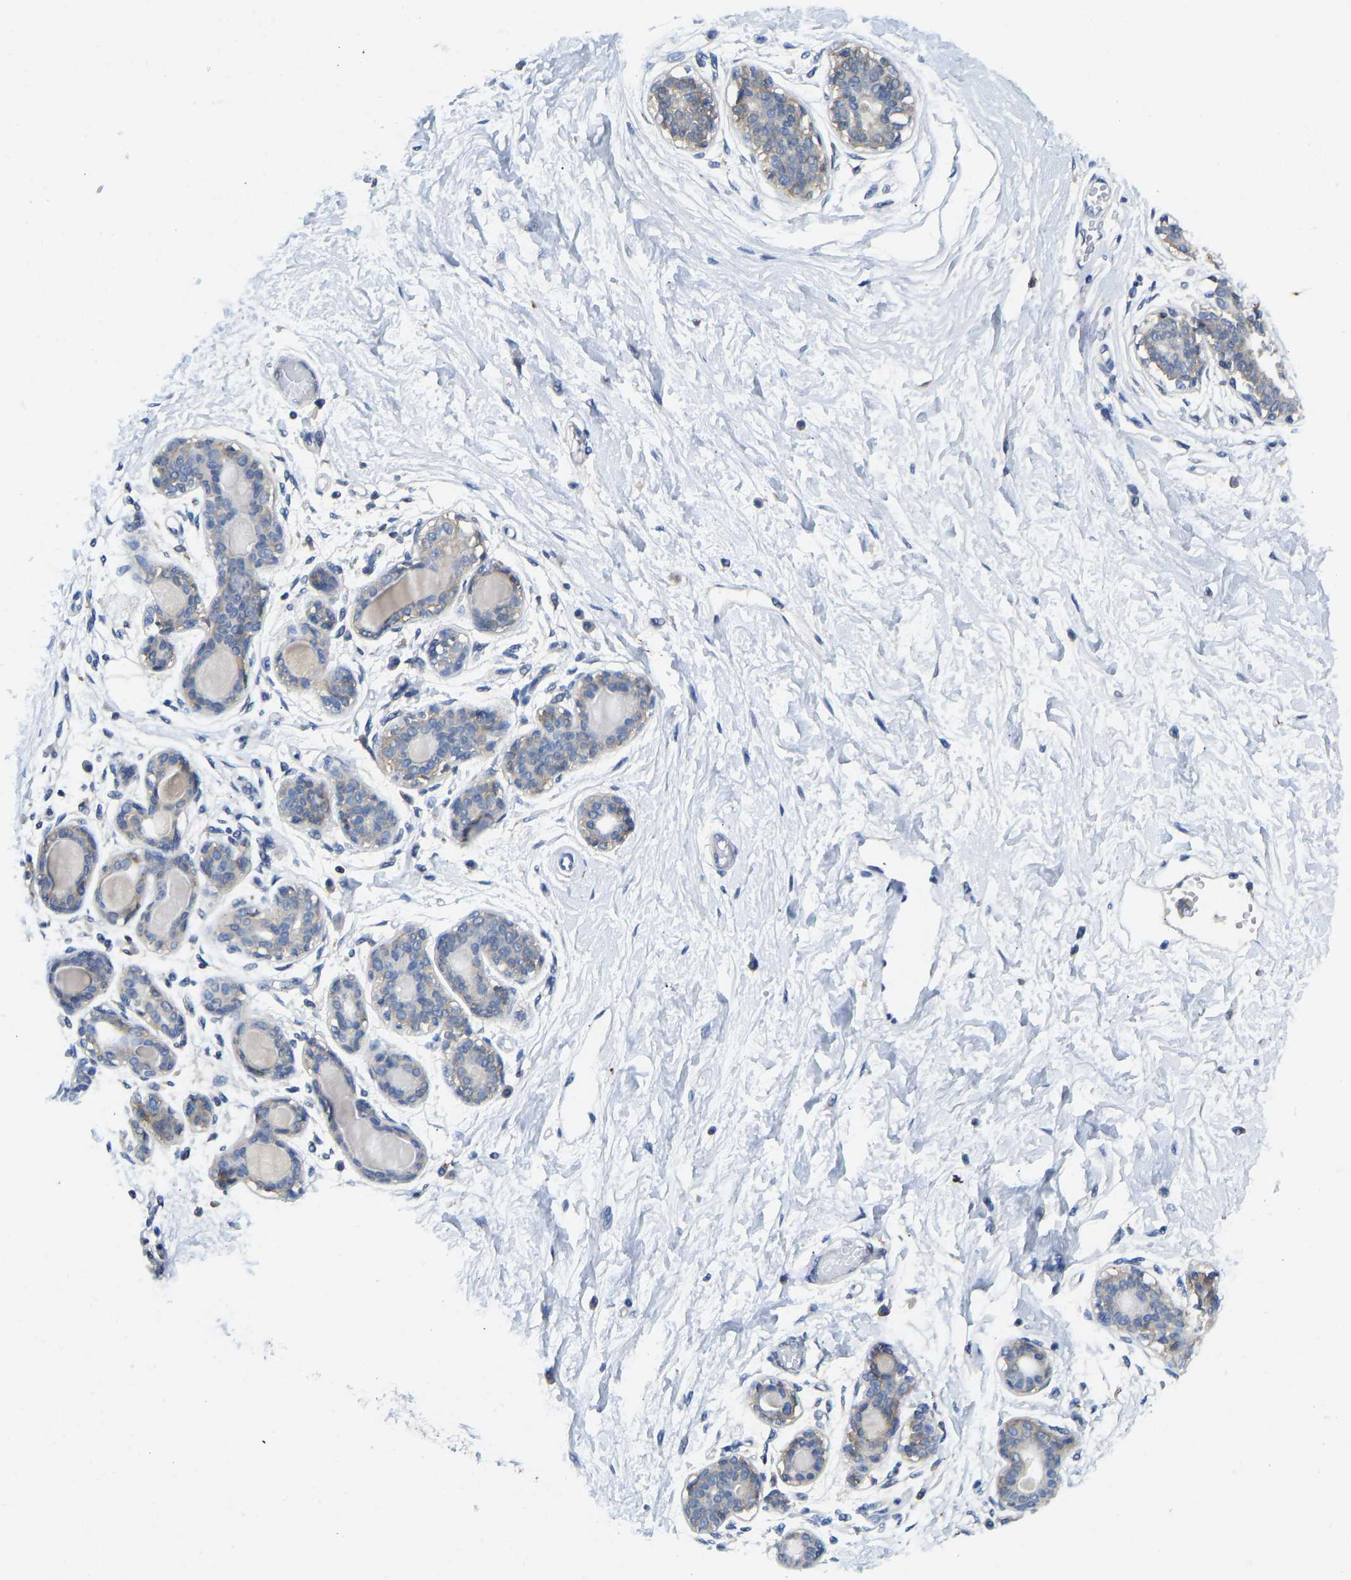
{"staining": {"intensity": "negative", "quantity": "none", "location": "none"}, "tissue": "breast", "cell_type": "Adipocytes", "image_type": "normal", "snomed": [{"axis": "morphology", "description": "Normal tissue, NOS"}, {"axis": "topography", "description": "Breast"}], "caption": "This is an immunohistochemistry image of normal human breast. There is no staining in adipocytes.", "gene": "NDRG3", "patient": {"sex": "female", "age": 45}}